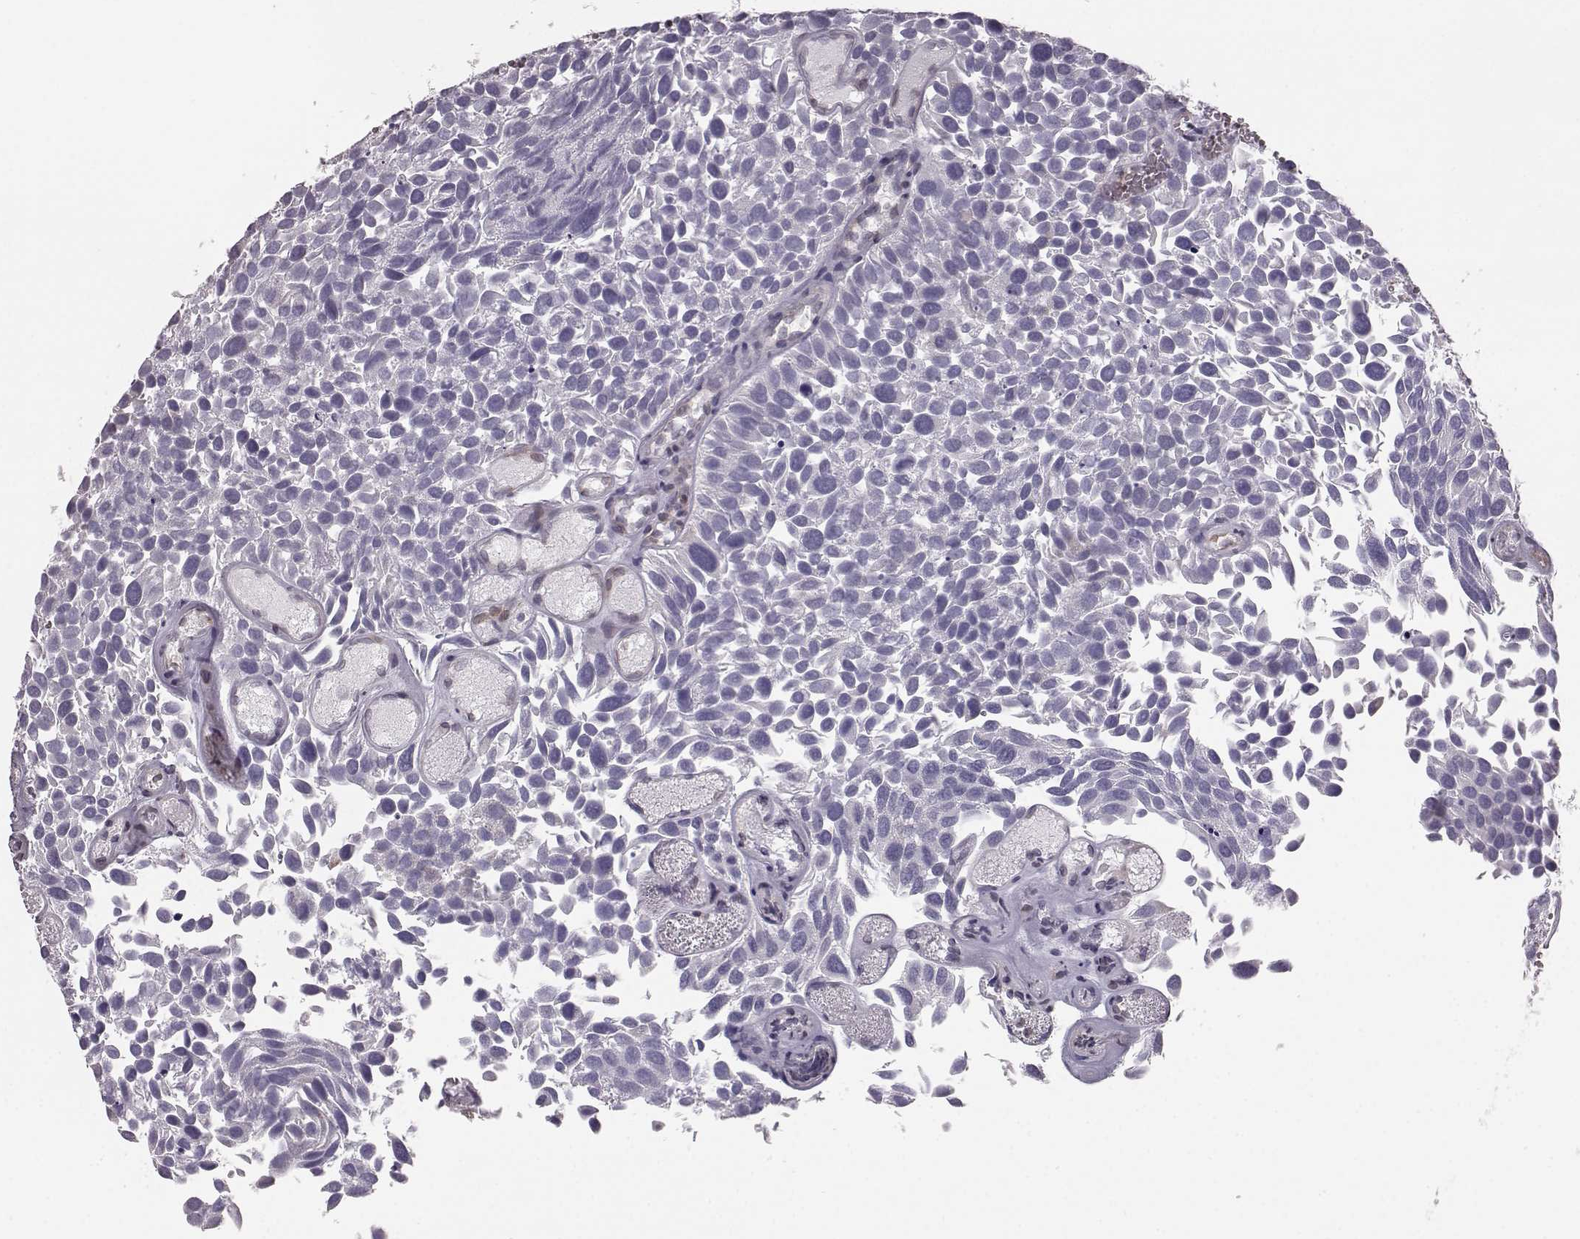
{"staining": {"intensity": "negative", "quantity": "none", "location": "none"}, "tissue": "urothelial cancer", "cell_type": "Tumor cells", "image_type": "cancer", "snomed": [{"axis": "morphology", "description": "Urothelial carcinoma, Low grade"}, {"axis": "topography", "description": "Urinary bladder"}], "caption": "Low-grade urothelial carcinoma stained for a protein using IHC demonstrates no positivity tumor cells.", "gene": "ELOVL5", "patient": {"sex": "female", "age": 69}}